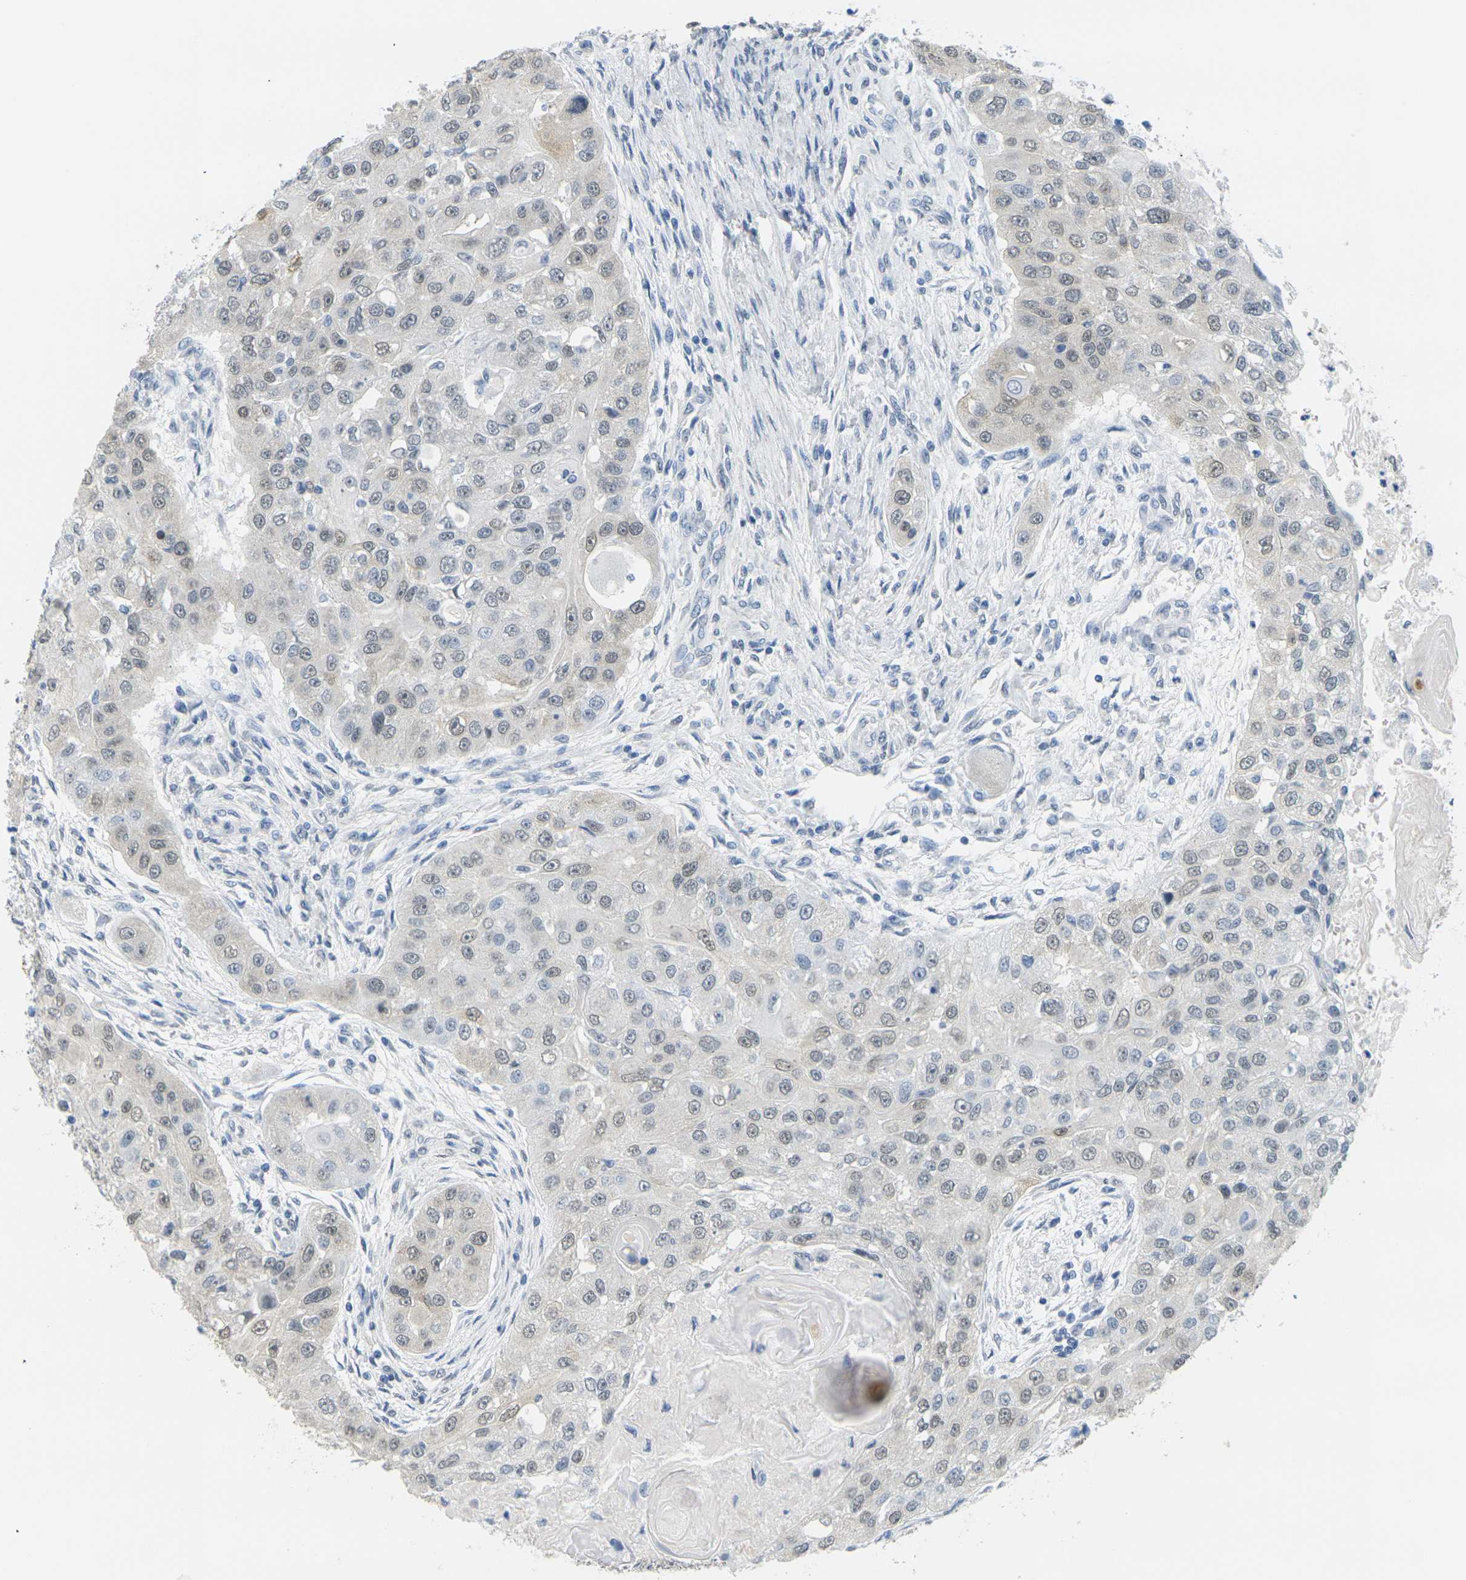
{"staining": {"intensity": "weak", "quantity": ">75%", "location": "cytoplasmic/membranous,nuclear"}, "tissue": "head and neck cancer", "cell_type": "Tumor cells", "image_type": "cancer", "snomed": [{"axis": "morphology", "description": "Normal tissue, NOS"}, {"axis": "morphology", "description": "Squamous cell carcinoma, NOS"}, {"axis": "topography", "description": "Skeletal muscle"}, {"axis": "topography", "description": "Head-Neck"}], "caption": "A photomicrograph of head and neck cancer (squamous cell carcinoma) stained for a protein displays weak cytoplasmic/membranous and nuclear brown staining in tumor cells. Using DAB (brown) and hematoxylin (blue) stains, captured at high magnification using brightfield microscopy.", "gene": "CTAG1A", "patient": {"sex": "male", "age": 51}}